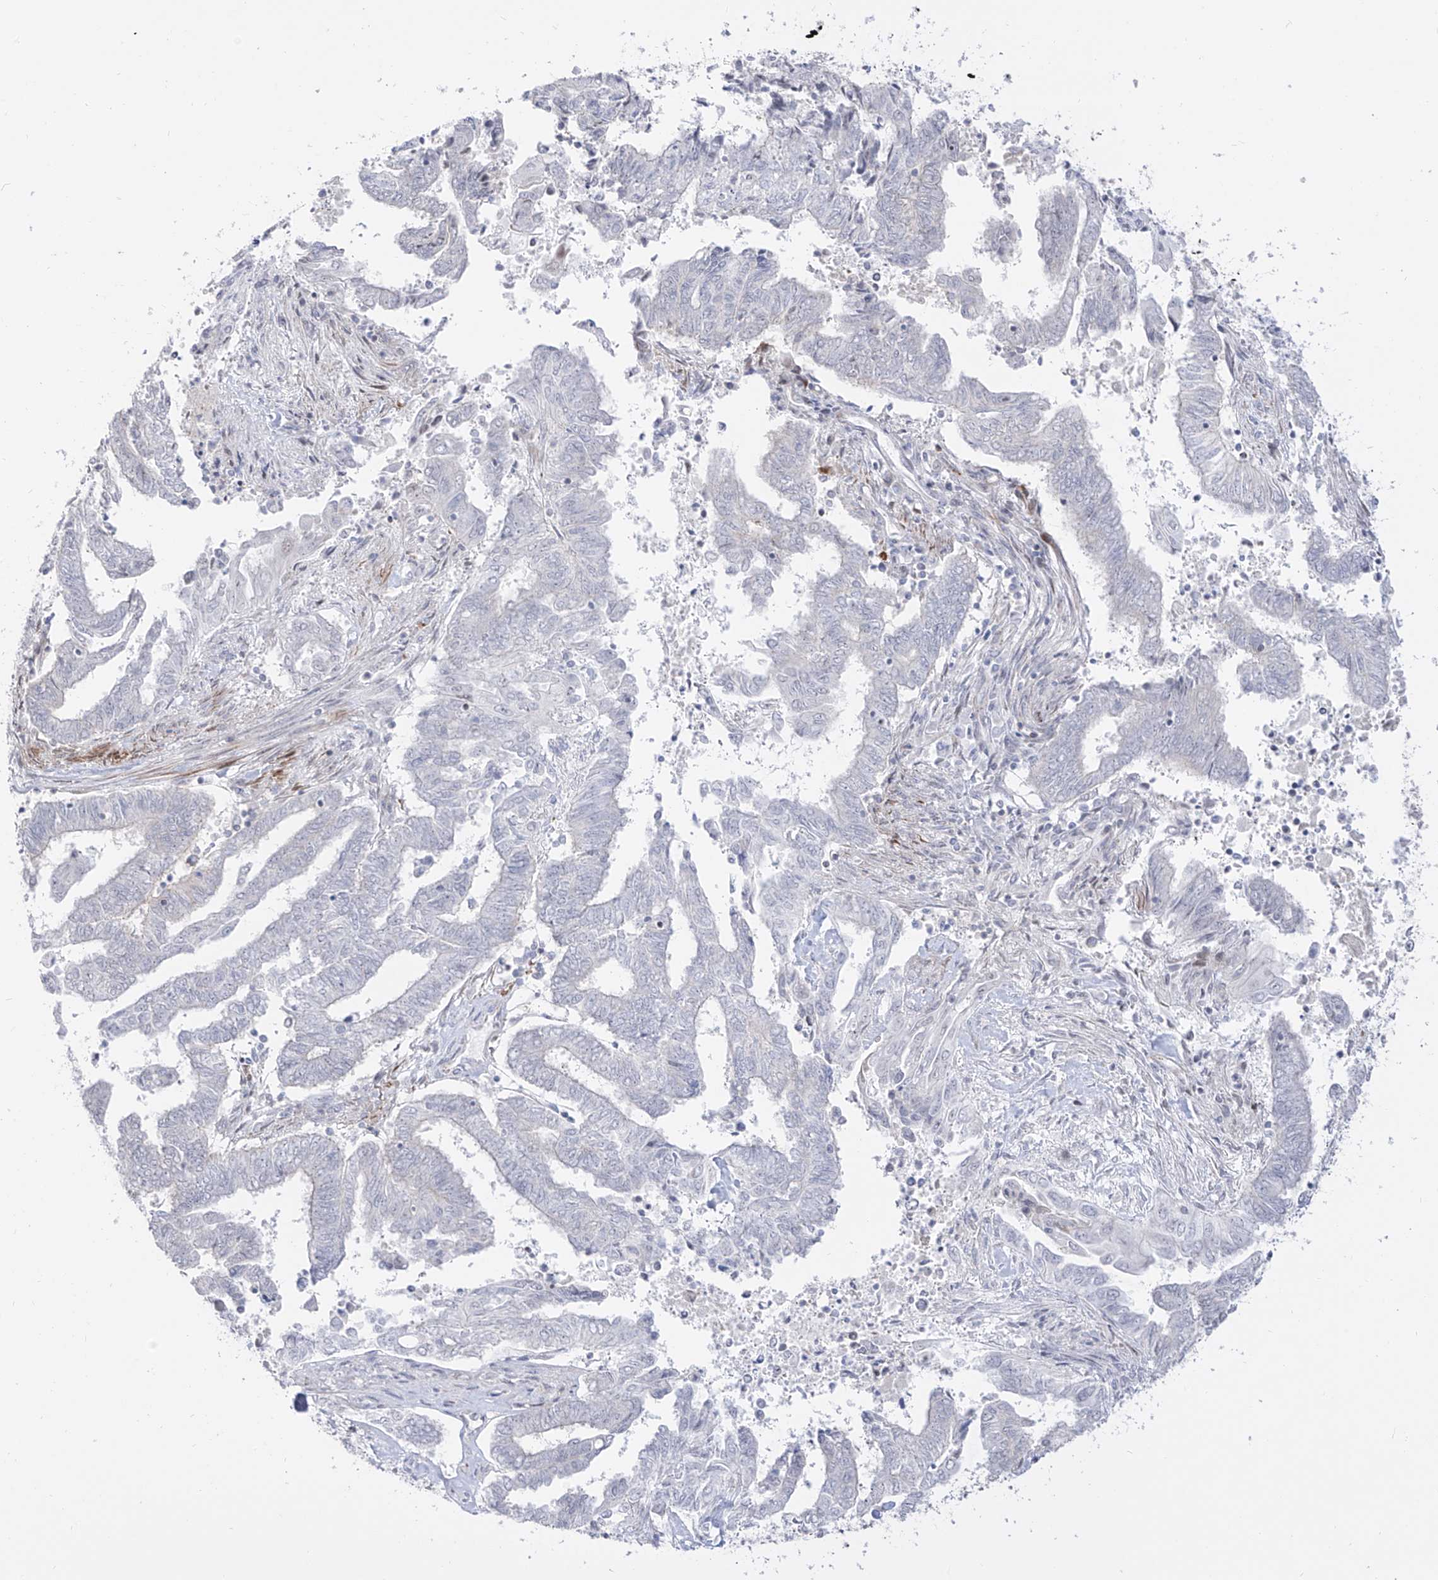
{"staining": {"intensity": "negative", "quantity": "none", "location": "none"}, "tissue": "endometrial cancer", "cell_type": "Tumor cells", "image_type": "cancer", "snomed": [{"axis": "morphology", "description": "Adenocarcinoma, NOS"}, {"axis": "topography", "description": "Uterus"}, {"axis": "topography", "description": "Endometrium"}], "caption": "Immunohistochemical staining of human endometrial cancer demonstrates no significant expression in tumor cells.", "gene": "ZNF180", "patient": {"sex": "female", "age": 70}}